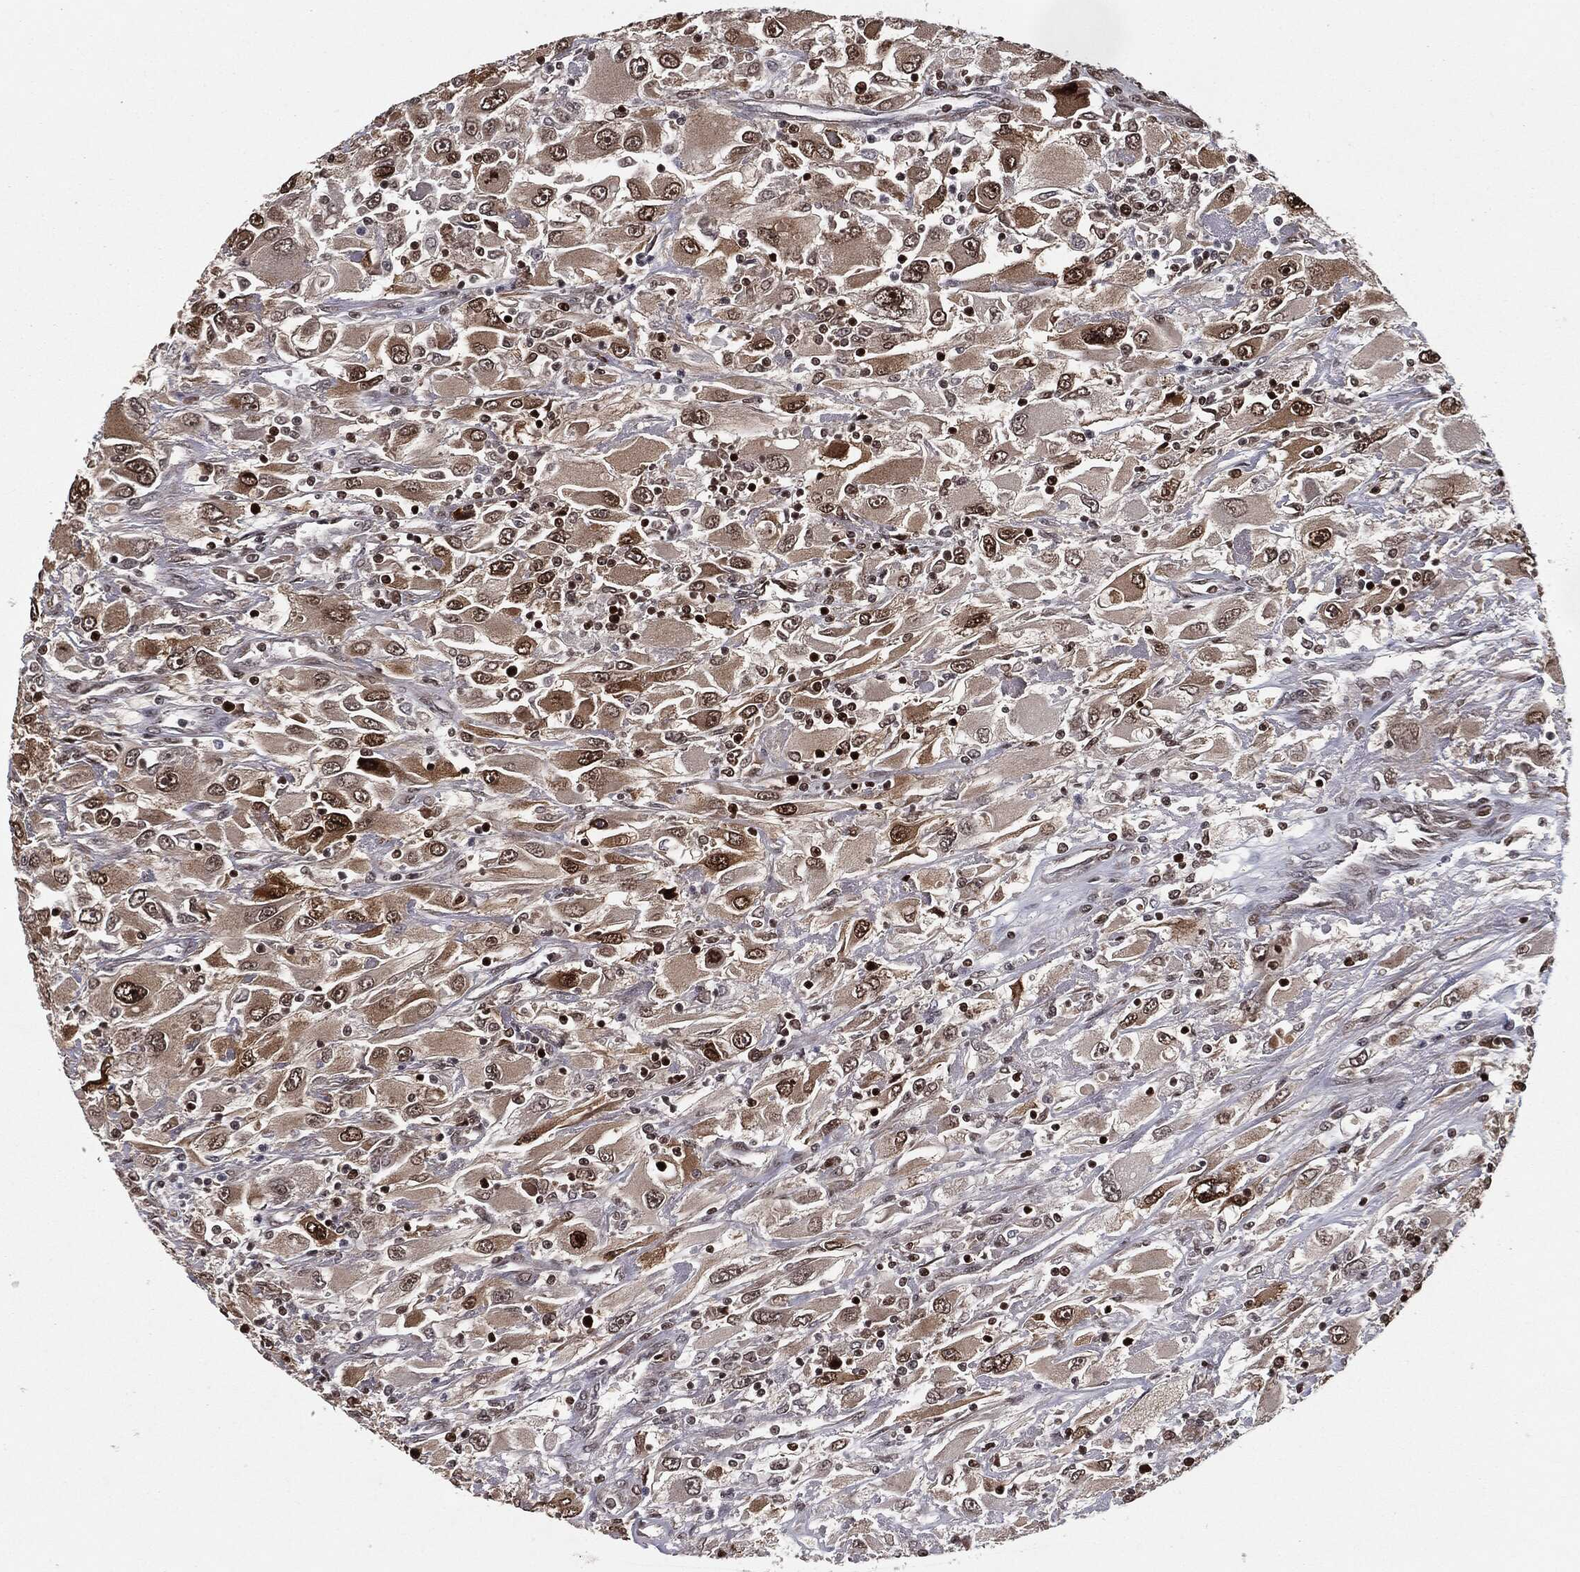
{"staining": {"intensity": "strong", "quantity": ">75%", "location": "cytoplasmic/membranous,nuclear"}, "tissue": "renal cancer", "cell_type": "Tumor cells", "image_type": "cancer", "snomed": [{"axis": "morphology", "description": "Adenocarcinoma, NOS"}, {"axis": "topography", "description": "Kidney"}], "caption": "Strong cytoplasmic/membranous and nuclear protein staining is appreciated in approximately >75% of tumor cells in renal adenocarcinoma. The staining was performed using DAB, with brown indicating positive protein expression. Nuclei are stained blue with hematoxylin.", "gene": "CHCHD2", "patient": {"sex": "female", "age": 52}}